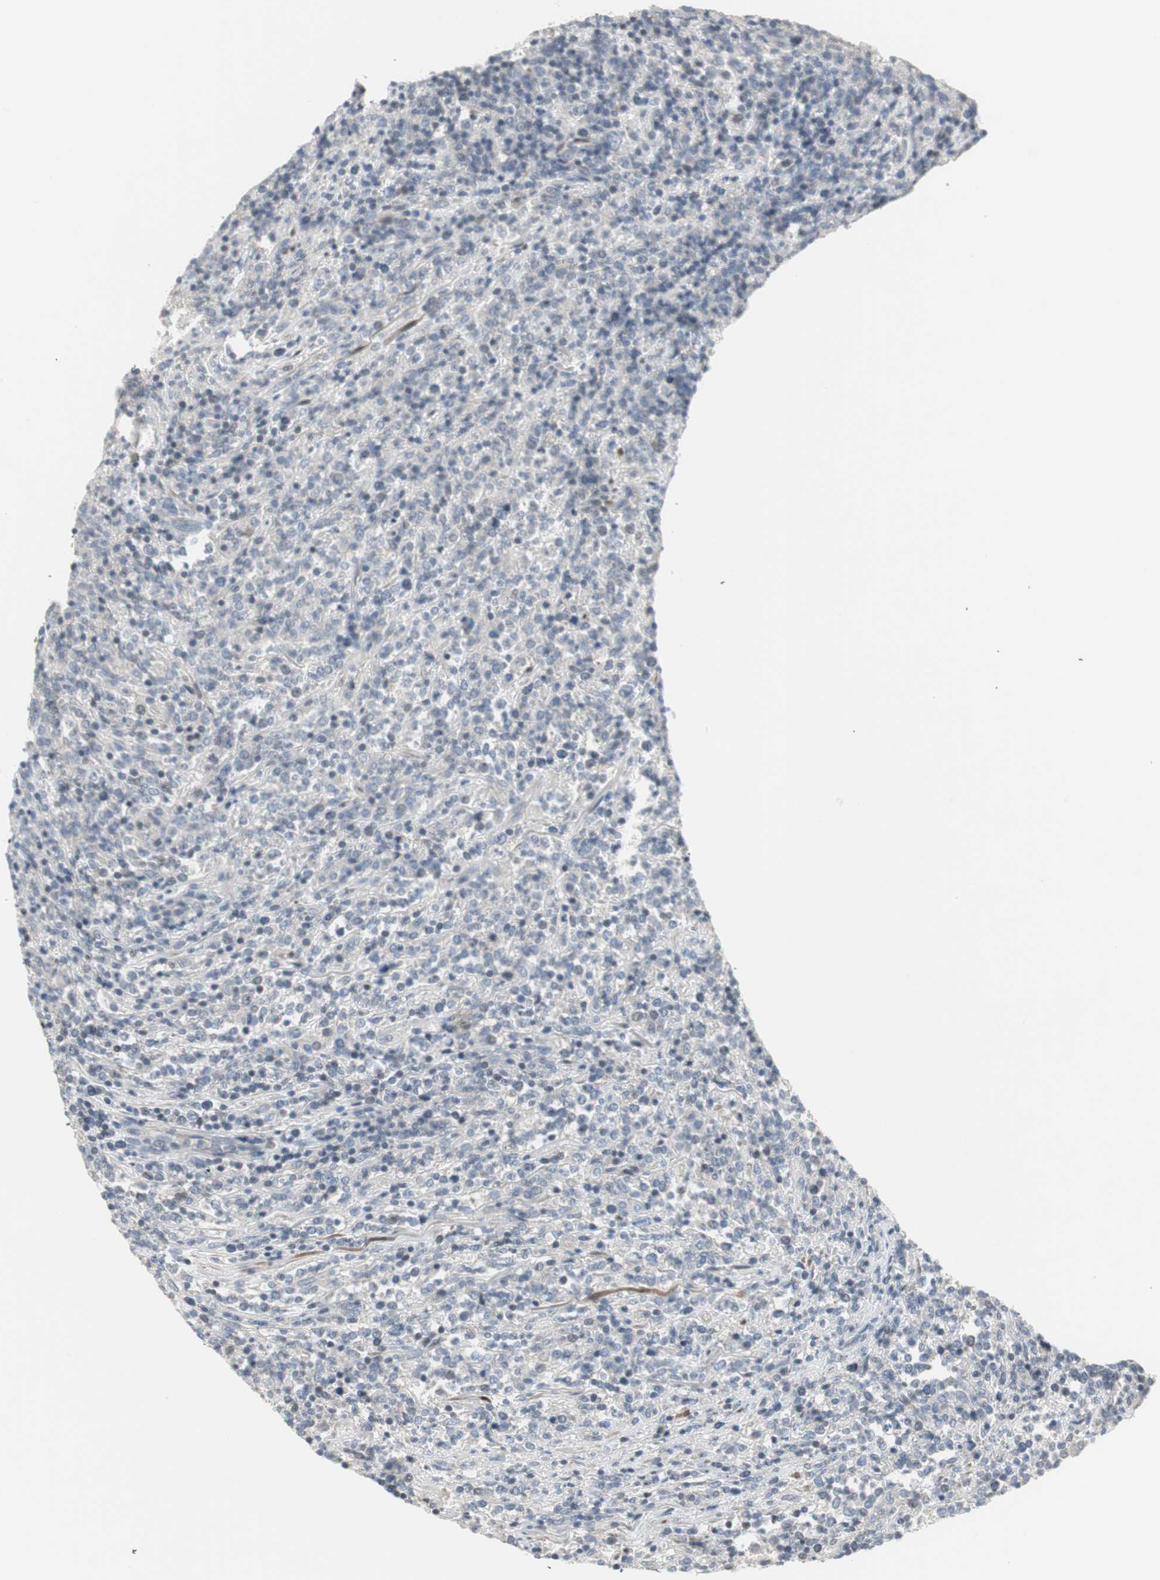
{"staining": {"intensity": "negative", "quantity": "none", "location": "none"}, "tissue": "lymphoma", "cell_type": "Tumor cells", "image_type": "cancer", "snomed": [{"axis": "morphology", "description": "Malignant lymphoma, non-Hodgkin's type, High grade"}, {"axis": "topography", "description": "Soft tissue"}], "caption": "This histopathology image is of high-grade malignant lymphoma, non-Hodgkin's type stained with immunohistochemistry (IHC) to label a protein in brown with the nuclei are counter-stained blue. There is no expression in tumor cells.", "gene": "DMPK", "patient": {"sex": "male", "age": 18}}